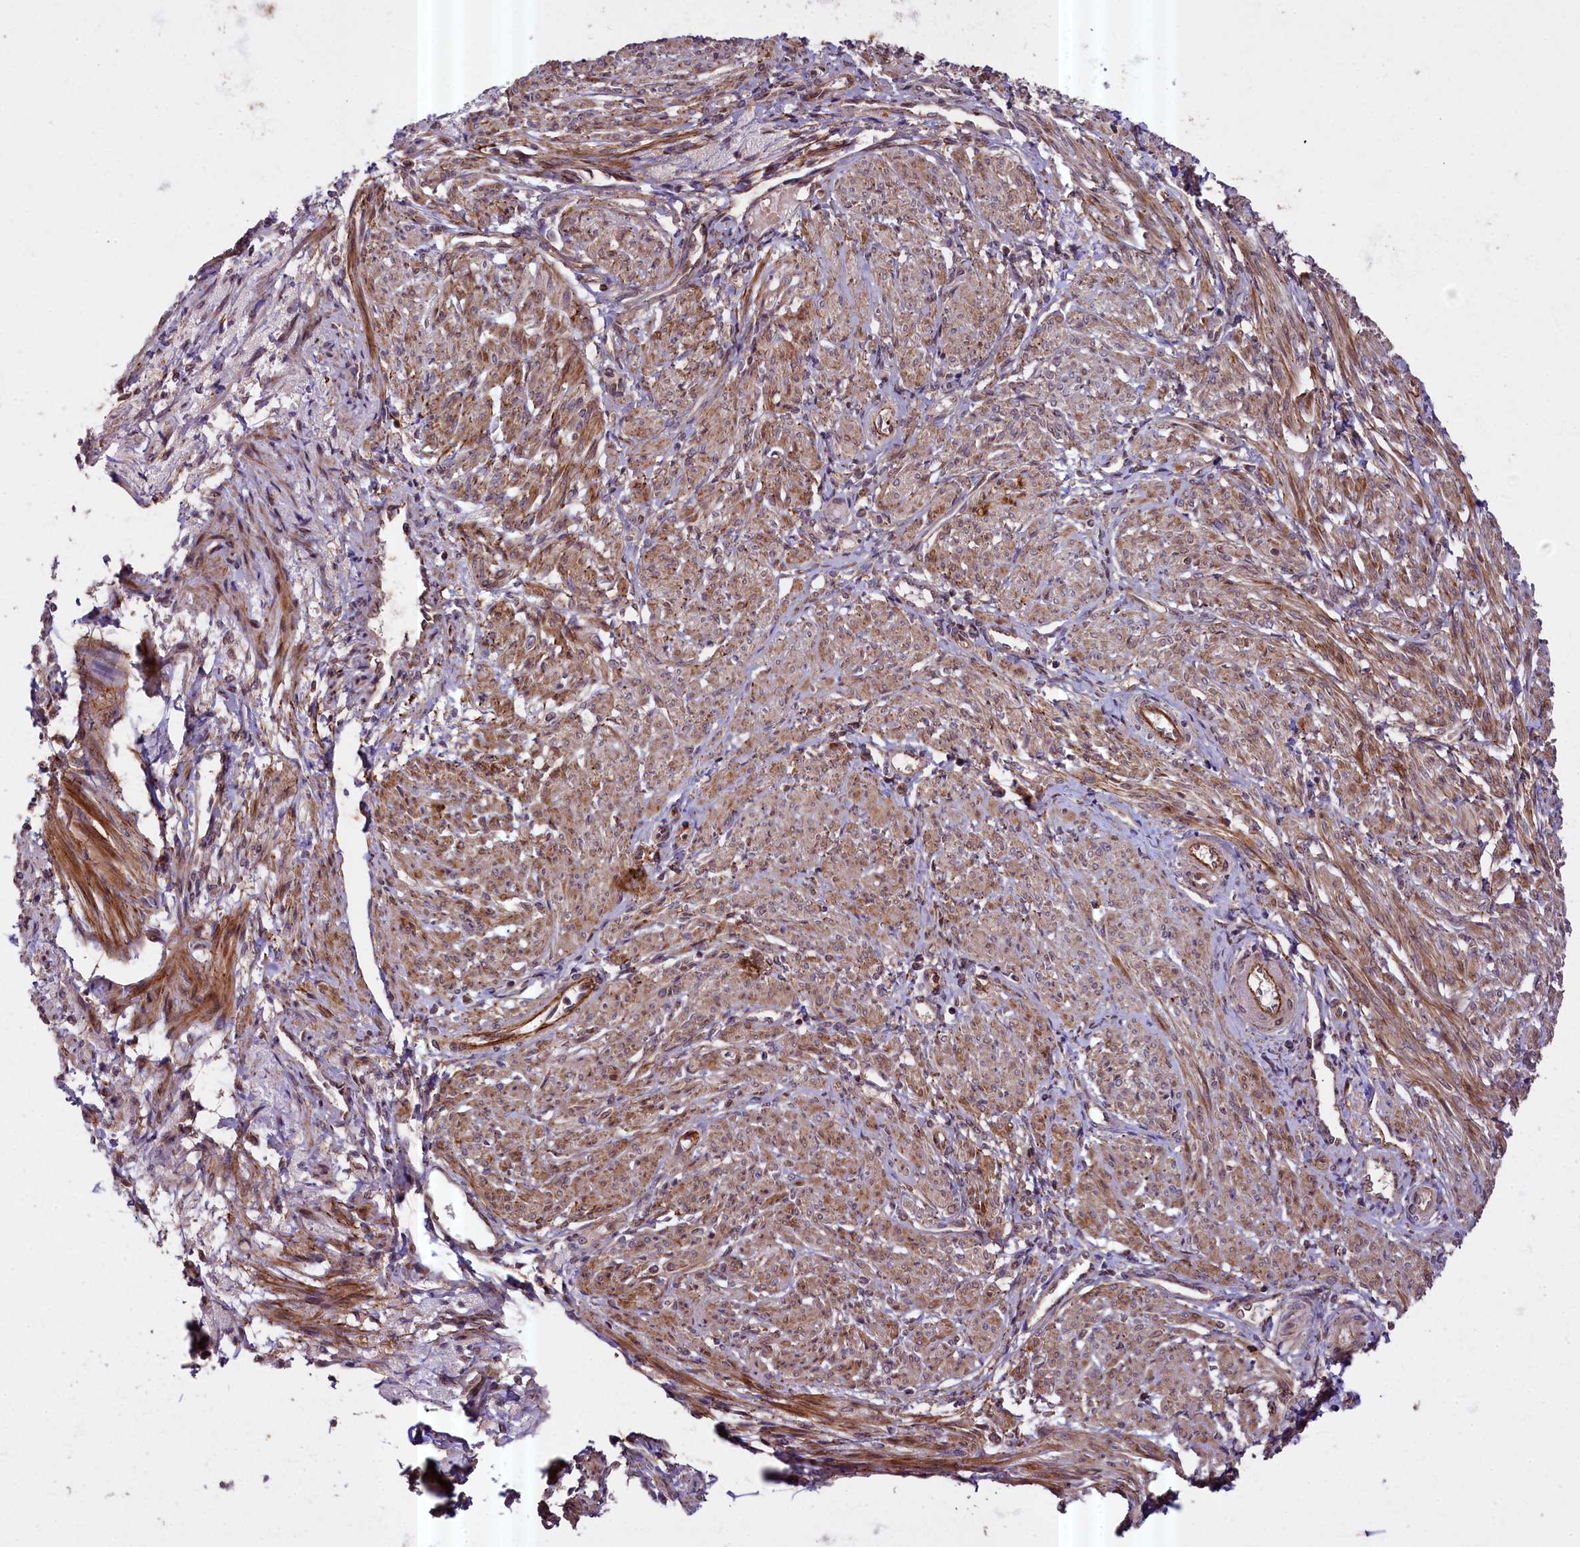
{"staining": {"intensity": "moderate", "quantity": ">75%", "location": "cytoplasmic/membranous"}, "tissue": "smooth muscle", "cell_type": "Smooth muscle cells", "image_type": "normal", "snomed": [{"axis": "morphology", "description": "Normal tissue, NOS"}, {"axis": "topography", "description": "Smooth muscle"}], "caption": "Smooth muscle cells demonstrate medium levels of moderate cytoplasmic/membranous positivity in about >75% of cells in unremarkable smooth muscle. The protein is stained brown, and the nuclei are stained in blue (DAB IHC with brightfield microscopy, high magnification).", "gene": "ZNF480", "patient": {"sex": "female", "age": 39}}